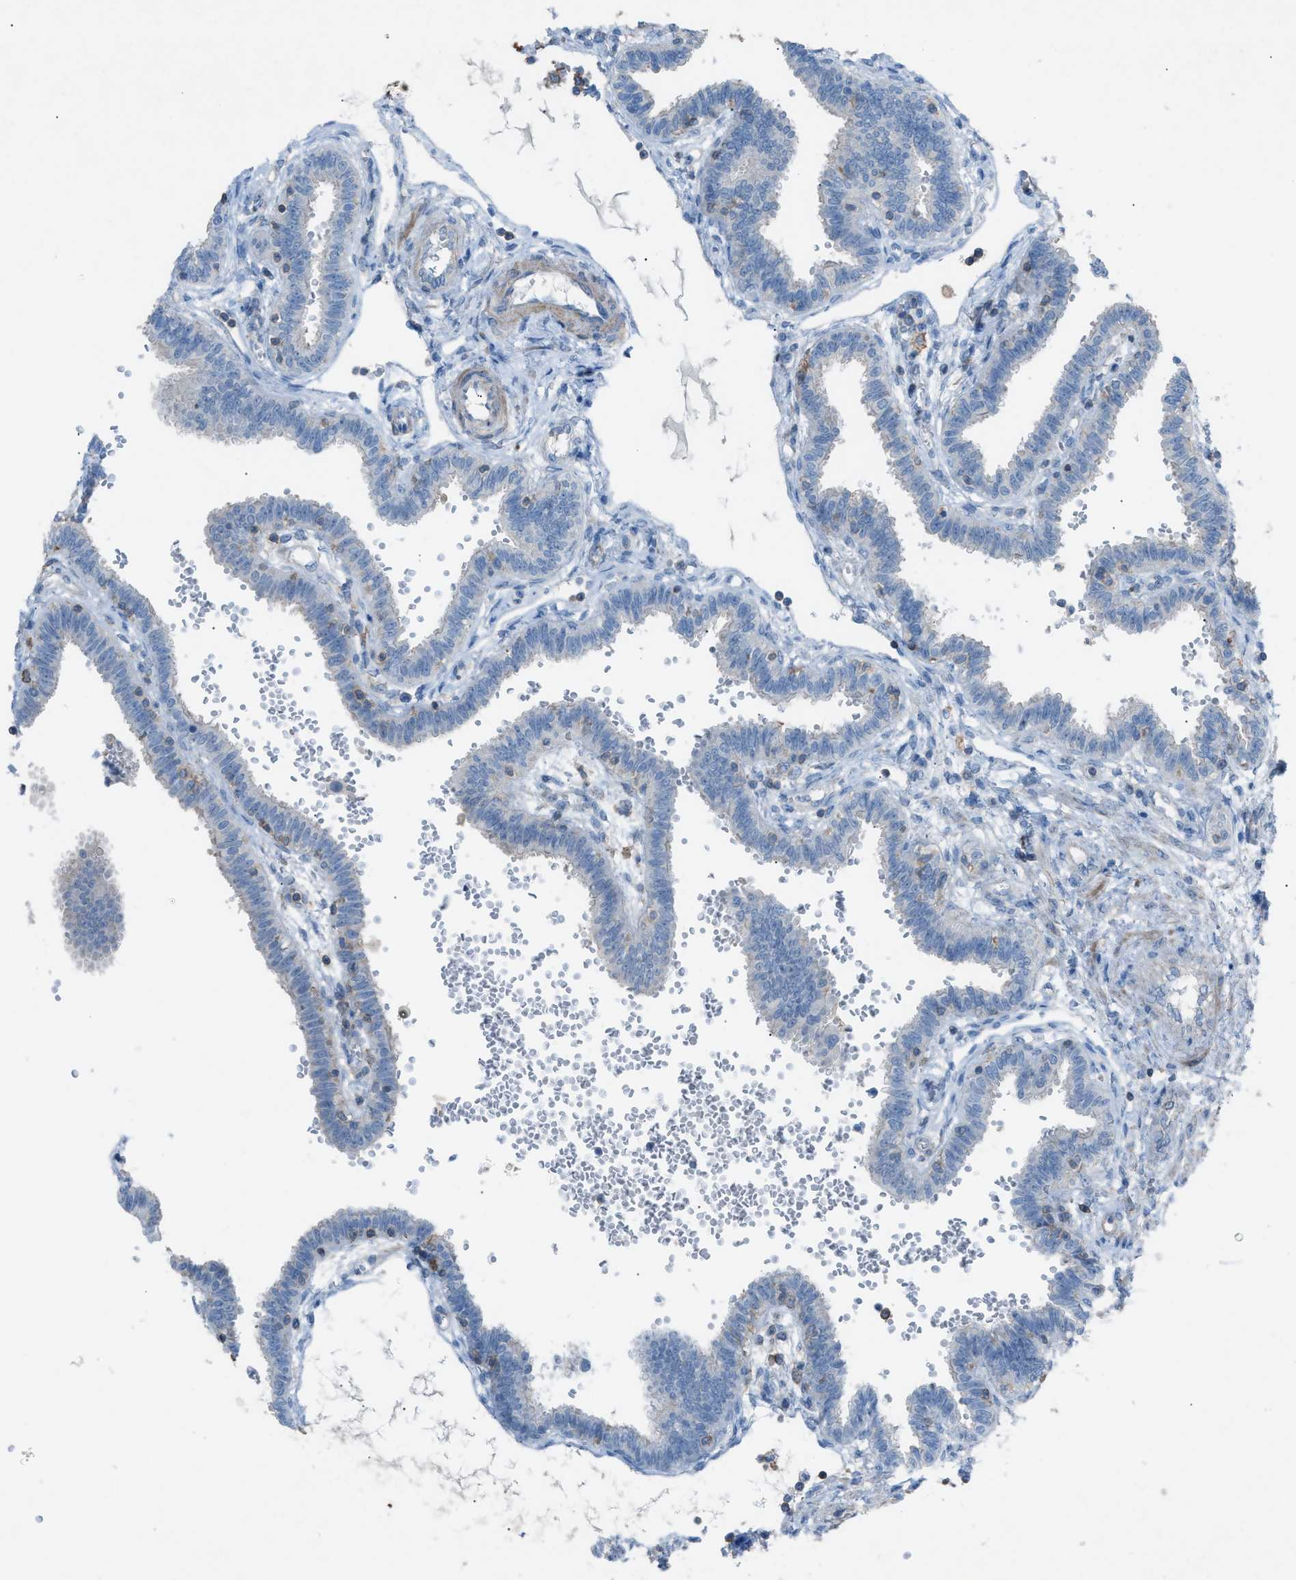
{"staining": {"intensity": "weak", "quantity": "<25%", "location": "cytoplasmic/membranous"}, "tissue": "fallopian tube", "cell_type": "Glandular cells", "image_type": "normal", "snomed": [{"axis": "morphology", "description": "Normal tissue, NOS"}, {"axis": "topography", "description": "Fallopian tube"}], "caption": "Immunohistochemistry of unremarkable fallopian tube displays no staining in glandular cells.", "gene": "NCK2", "patient": {"sex": "female", "age": 32}}